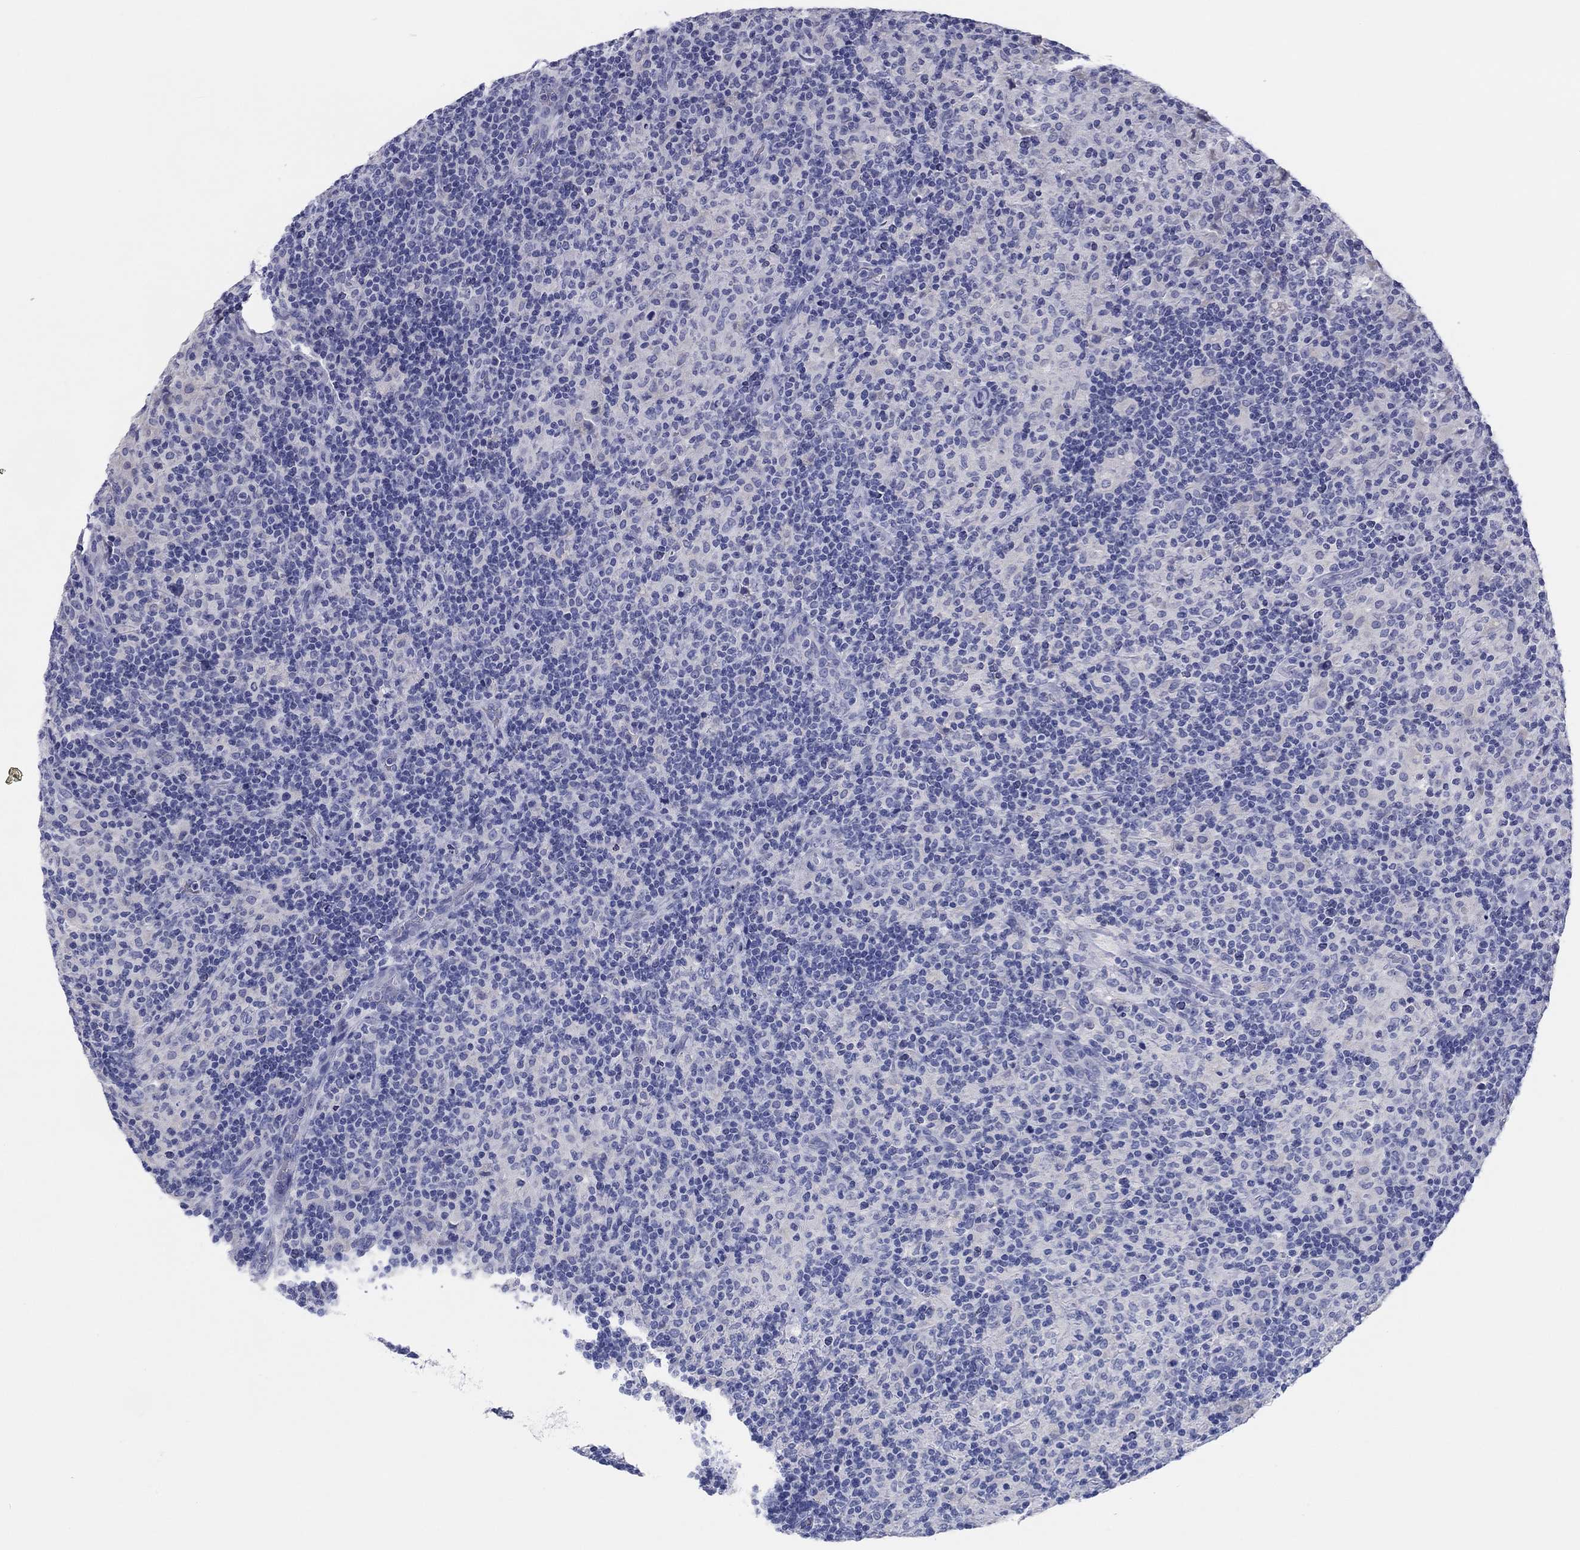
{"staining": {"intensity": "negative", "quantity": "none", "location": "none"}, "tissue": "lymphoma", "cell_type": "Tumor cells", "image_type": "cancer", "snomed": [{"axis": "morphology", "description": "Hodgkin's disease, NOS"}, {"axis": "topography", "description": "Lymph node"}], "caption": "Hodgkin's disease stained for a protein using immunohistochemistry (IHC) reveals no expression tumor cells.", "gene": "ERICH3", "patient": {"sex": "male", "age": 70}}